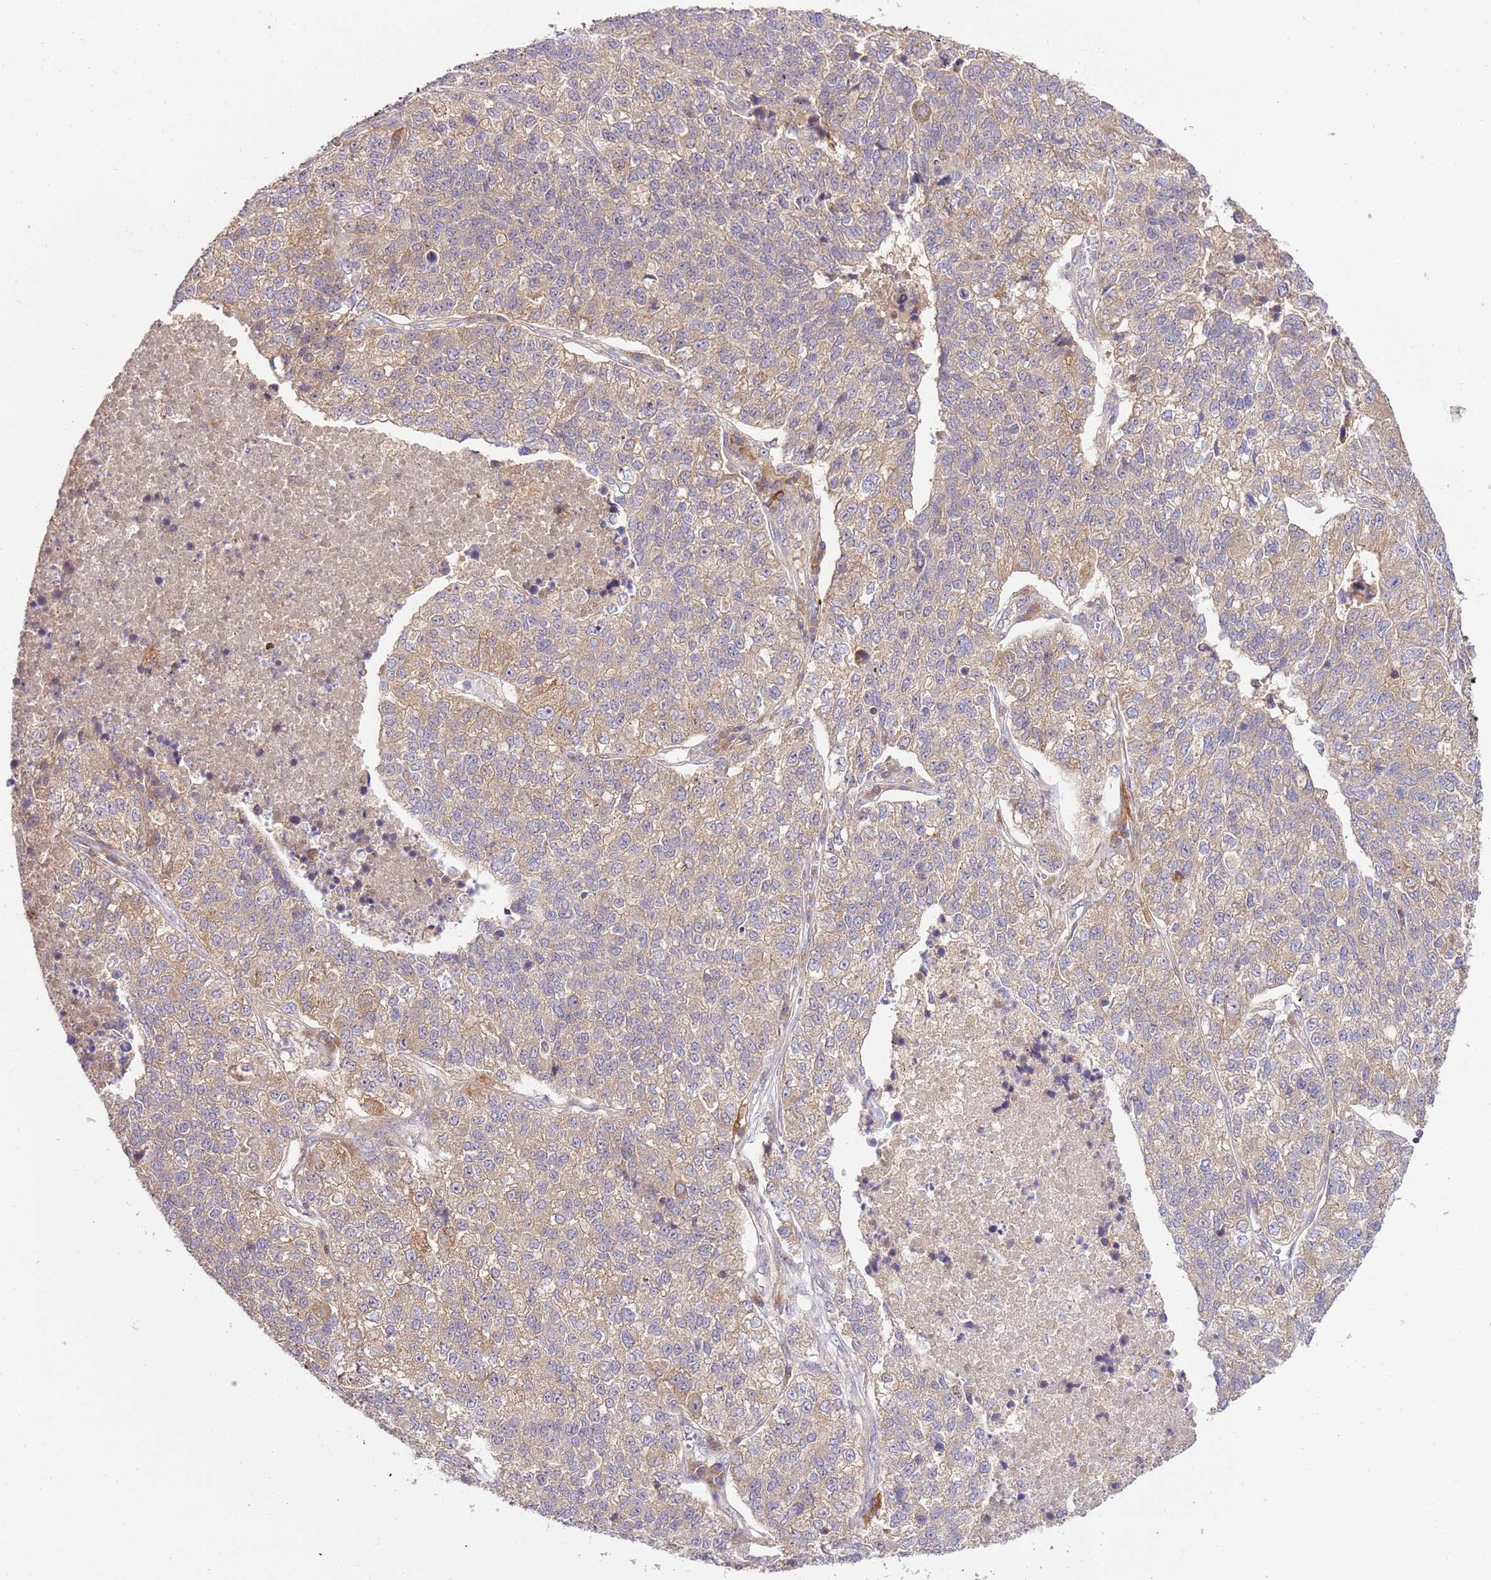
{"staining": {"intensity": "weak", "quantity": "25%-75%", "location": "cytoplasmic/membranous"}, "tissue": "lung cancer", "cell_type": "Tumor cells", "image_type": "cancer", "snomed": [{"axis": "morphology", "description": "Adenocarcinoma, NOS"}, {"axis": "topography", "description": "Lung"}], "caption": "Brown immunohistochemical staining in lung adenocarcinoma displays weak cytoplasmic/membranous positivity in approximately 25%-75% of tumor cells.", "gene": "GAREM1", "patient": {"sex": "male", "age": 49}}